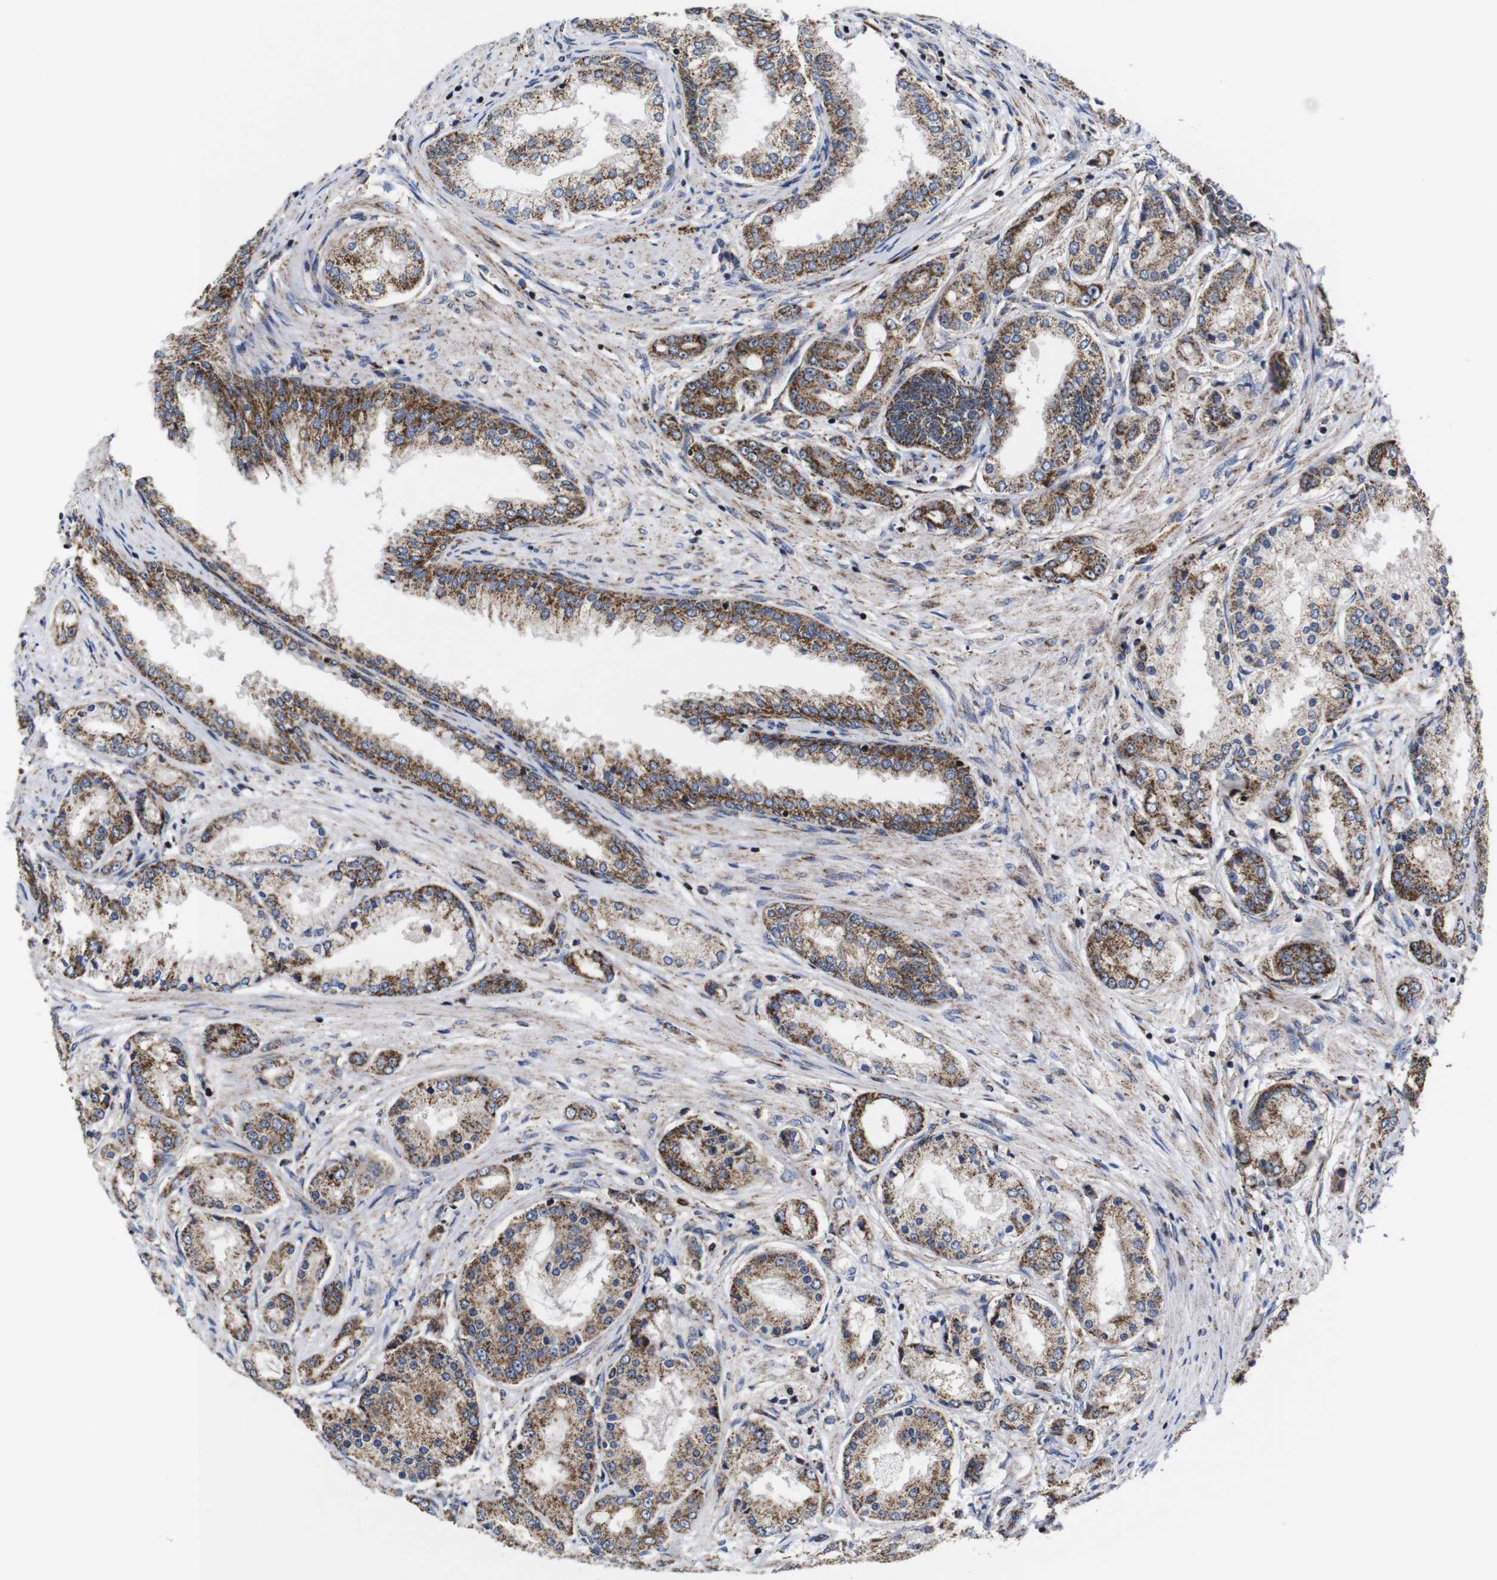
{"staining": {"intensity": "moderate", "quantity": ">75%", "location": "cytoplasmic/membranous"}, "tissue": "prostate cancer", "cell_type": "Tumor cells", "image_type": "cancer", "snomed": [{"axis": "morphology", "description": "Adenocarcinoma, High grade"}, {"axis": "topography", "description": "Prostate"}], "caption": "An immunohistochemistry micrograph of tumor tissue is shown. Protein staining in brown shows moderate cytoplasmic/membranous positivity in high-grade adenocarcinoma (prostate) within tumor cells. (brown staining indicates protein expression, while blue staining denotes nuclei).", "gene": "C17orf80", "patient": {"sex": "male", "age": 59}}